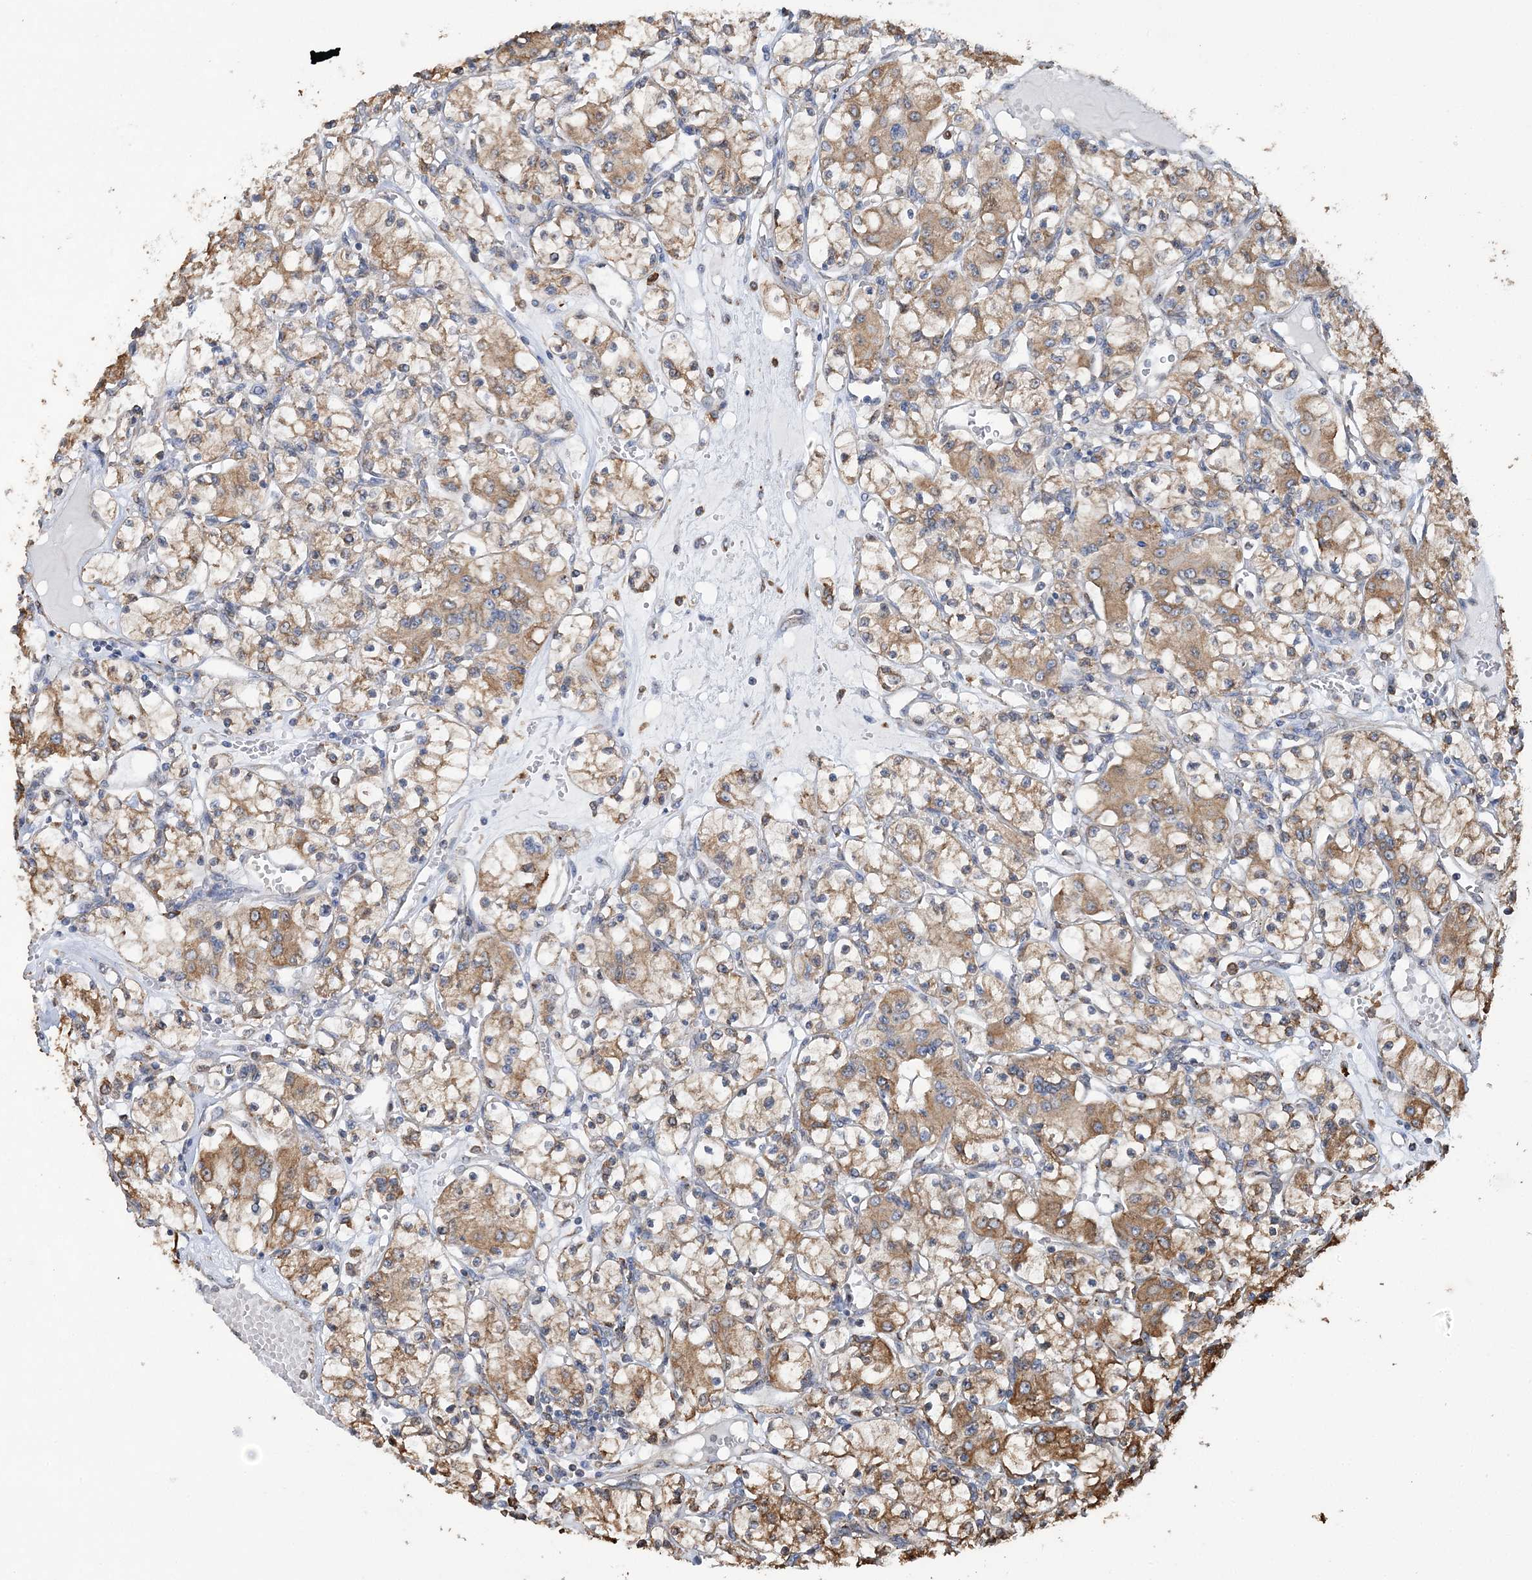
{"staining": {"intensity": "moderate", "quantity": ">75%", "location": "cytoplasmic/membranous"}, "tissue": "renal cancer", "cell_type": "Tumor cells", "image_type": "cancer", "snomed": [{"axis": "morphology", "description": "Adenocarcinoma, NOS"}, {"axis": "topography", "description": "Kidney"}], "caption": "Immunohistochemistry (DAB) staining of human adenocarcinoma (renal) exhibits moderate cytoplasmic/membranous protein staining in about >75% of tumor cells.", "gene": "WDR12", "patient": {"sex": "female", "age": 59}}